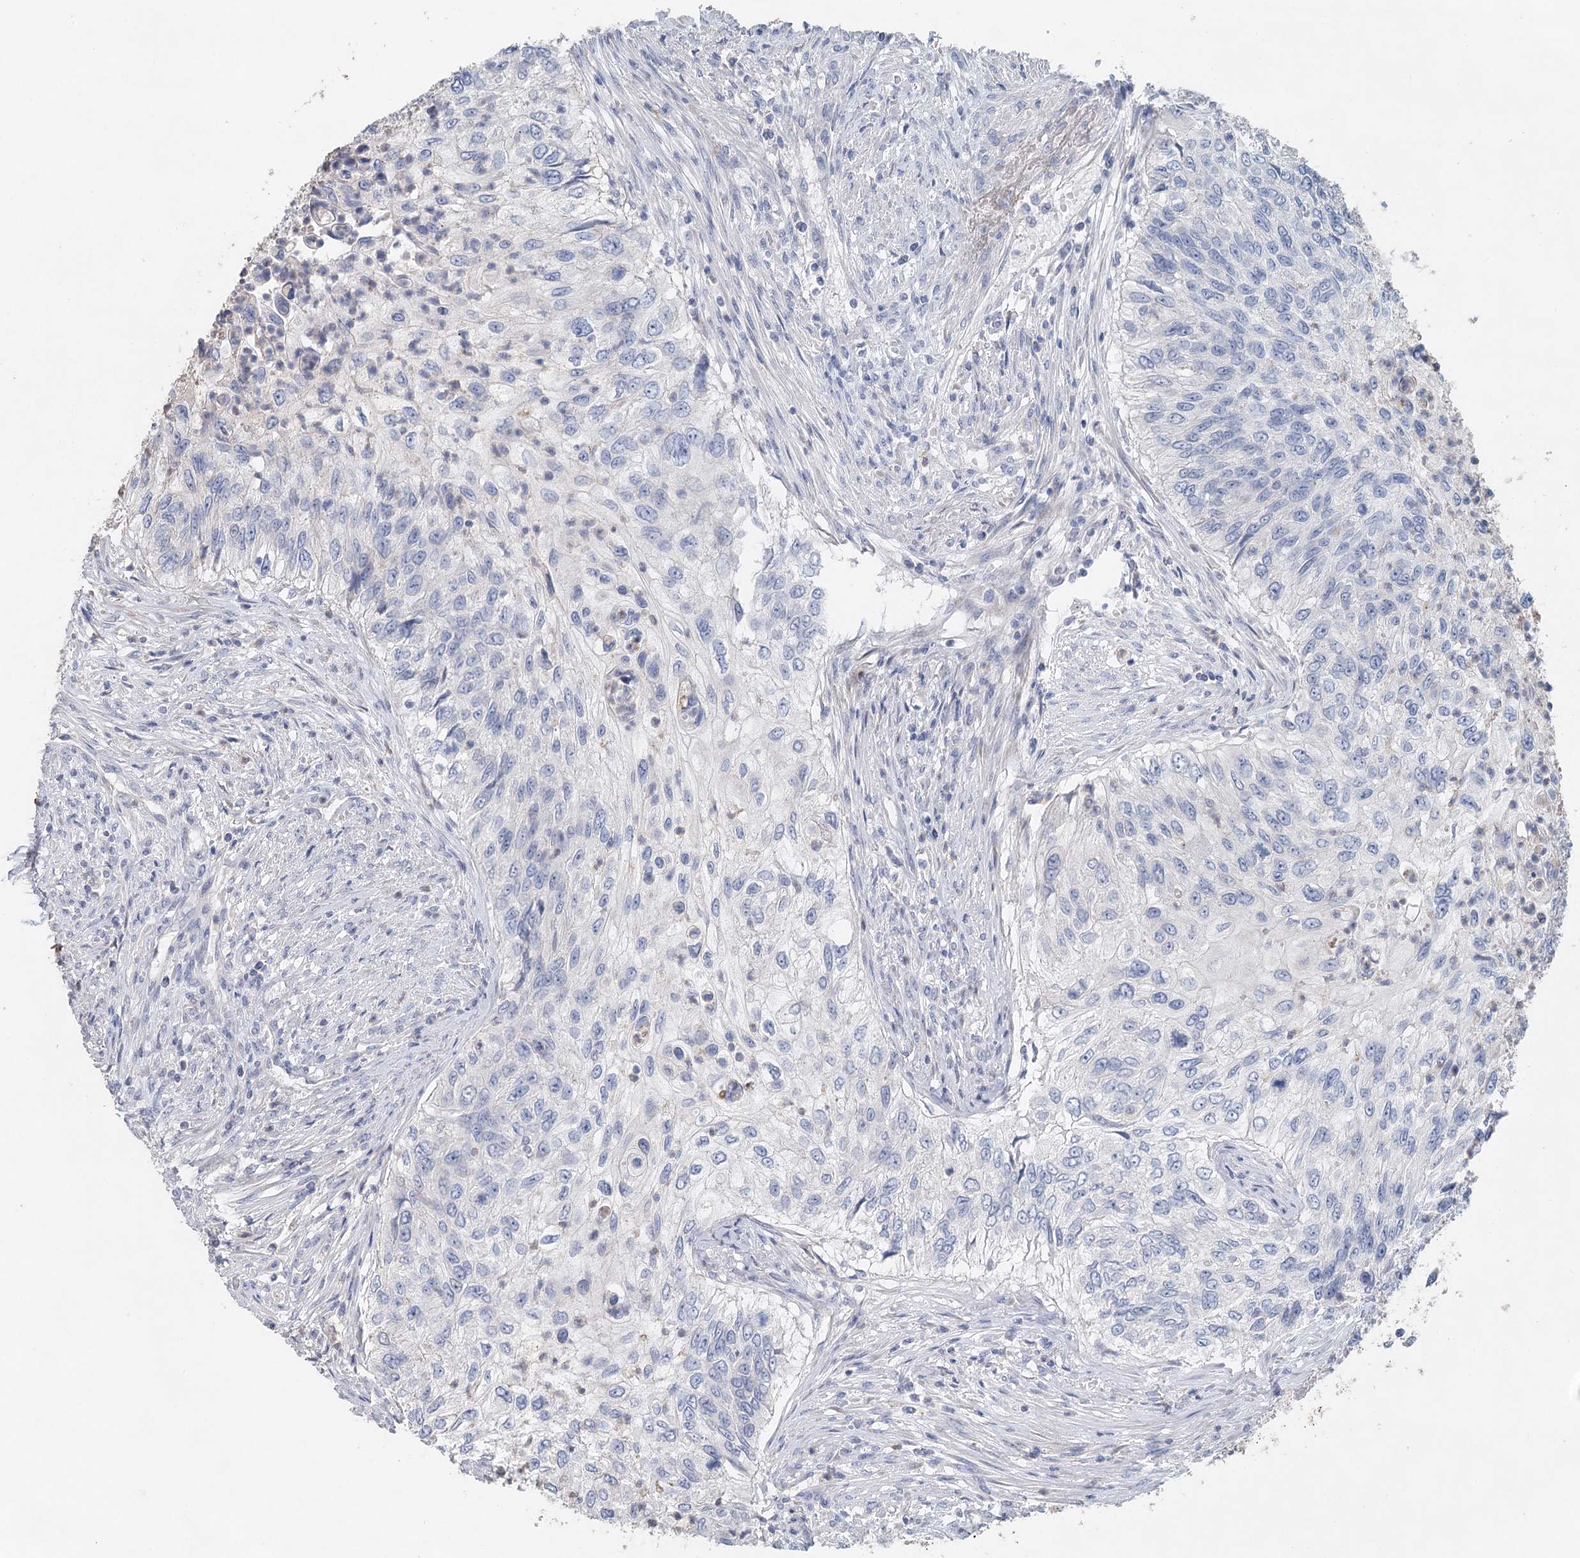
{"staining": {"intensity": "negative", "quantity": "none", "location": "none"}, "tissue": "urothelial cancer", "cell_type": "Tumor cells", "image_type": "cancer", "snomed": [{"axis": "morphology", "description": "Urothelial carcinoma, High grade"}, {"axis": "topography", "description": "Urinary bladder"}], "caption": "Micrograph shows no significant protein expression in tumor cells of urothelial carcinoma (high-grade).", "gene": "MYL6B", "patient": {"sex": "female", "age": 60}}